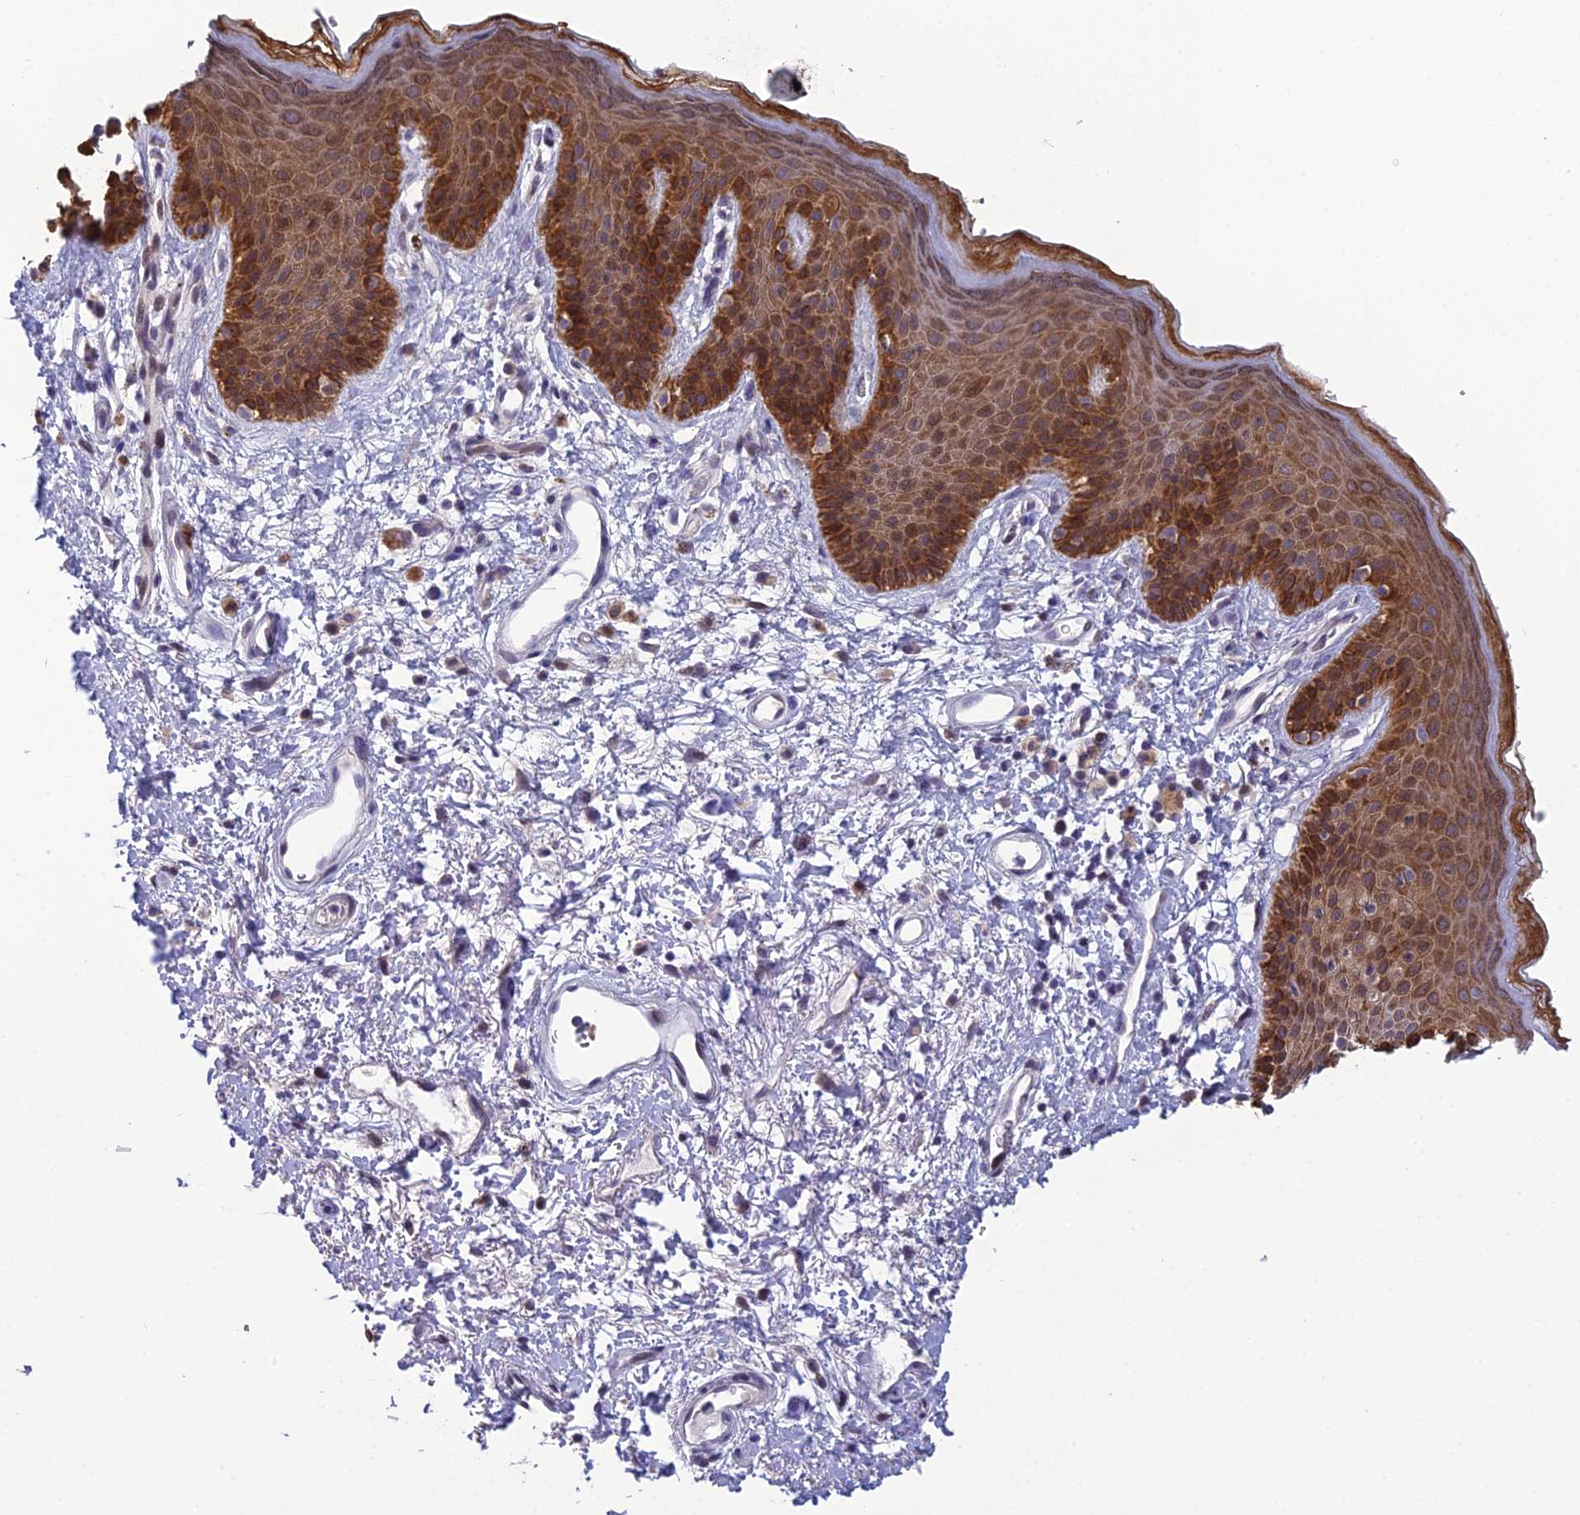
{"staining": {"intensity": "strong", "quantity": ">75%", "location": "cytoplasmic/membranous,nuclear"}, "tissue": "skin", "cell_type": "Epidermal cells", "image_type": "normal", "snomed": [{"axis": "morphology", "description": "Normal tissue, NOS"}, {"axis": "topography", "description": "Anal"}], "caption": "IHC of benign skin demonstrates high levels of strong cytoplasmic/membranous,nuclear positivity in approximately >75% of epidermal cells. The staining was performed using DAB (3,3'-diaminobenzidine), with brown indicating positive protein expression. Nuclei are stained blue with hematoxylin.", "gene": "TMEM134", "patient": {"sex": "female", "age": 46}}